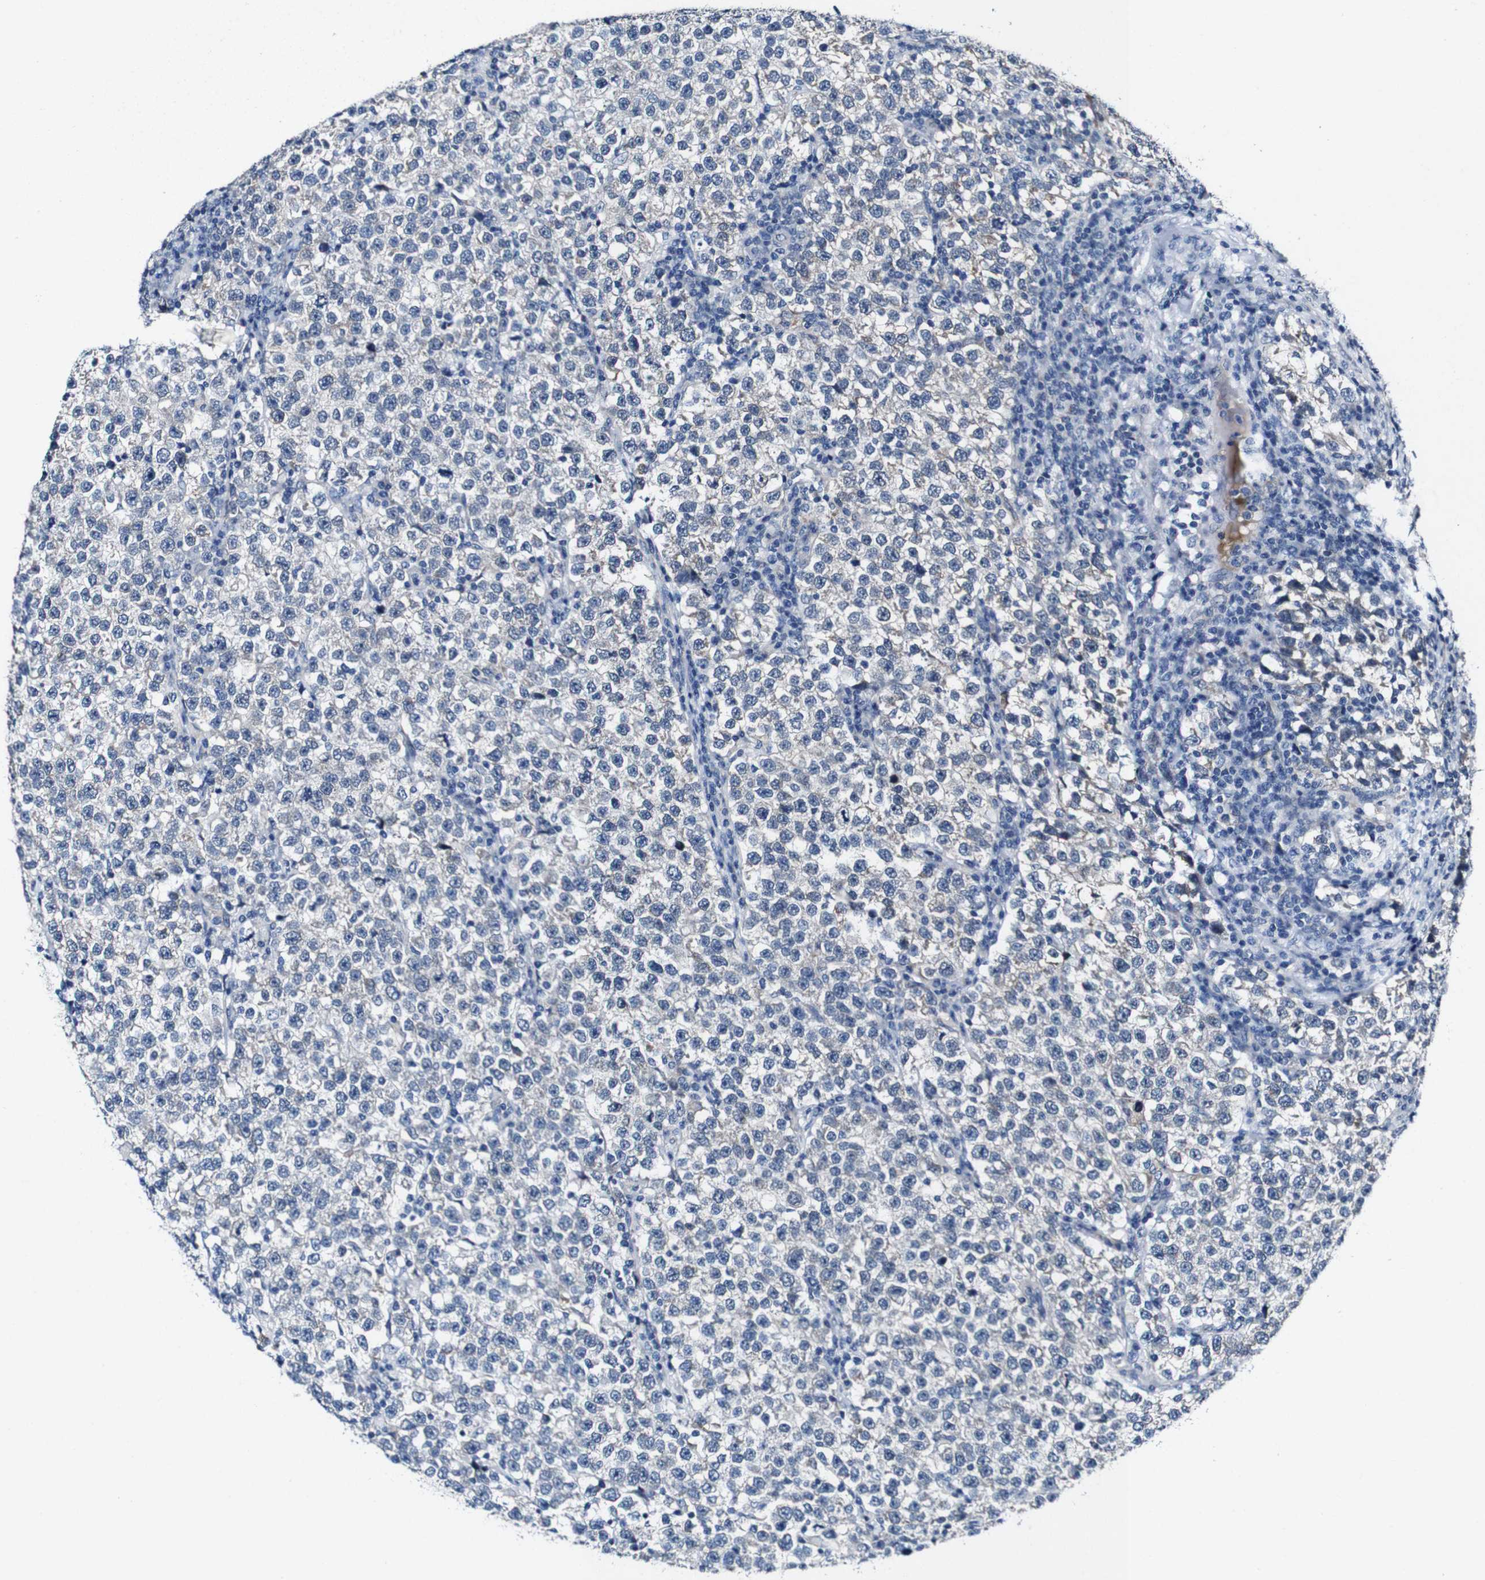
{"staining": {"intensity": "negative", "quantity": "none", "location": "none"}, "tissue": "testis cancer", "cell_type": "Tumor cells", "image_type": "cancer", "snomed": [{"axis": "morphology", "description": "Normal tissue, NOS"}, {"axis": "morphology", "description": "Seminoma, NOS"}, {"axis": "topography", "description": "Testis"}], "caption": "Immunohistochemical staining of testis seminoma exhibits no significant expression in tumor cells.", "gene": "GRAMD1A", "patient": {"sex": "male", "age": 43}}